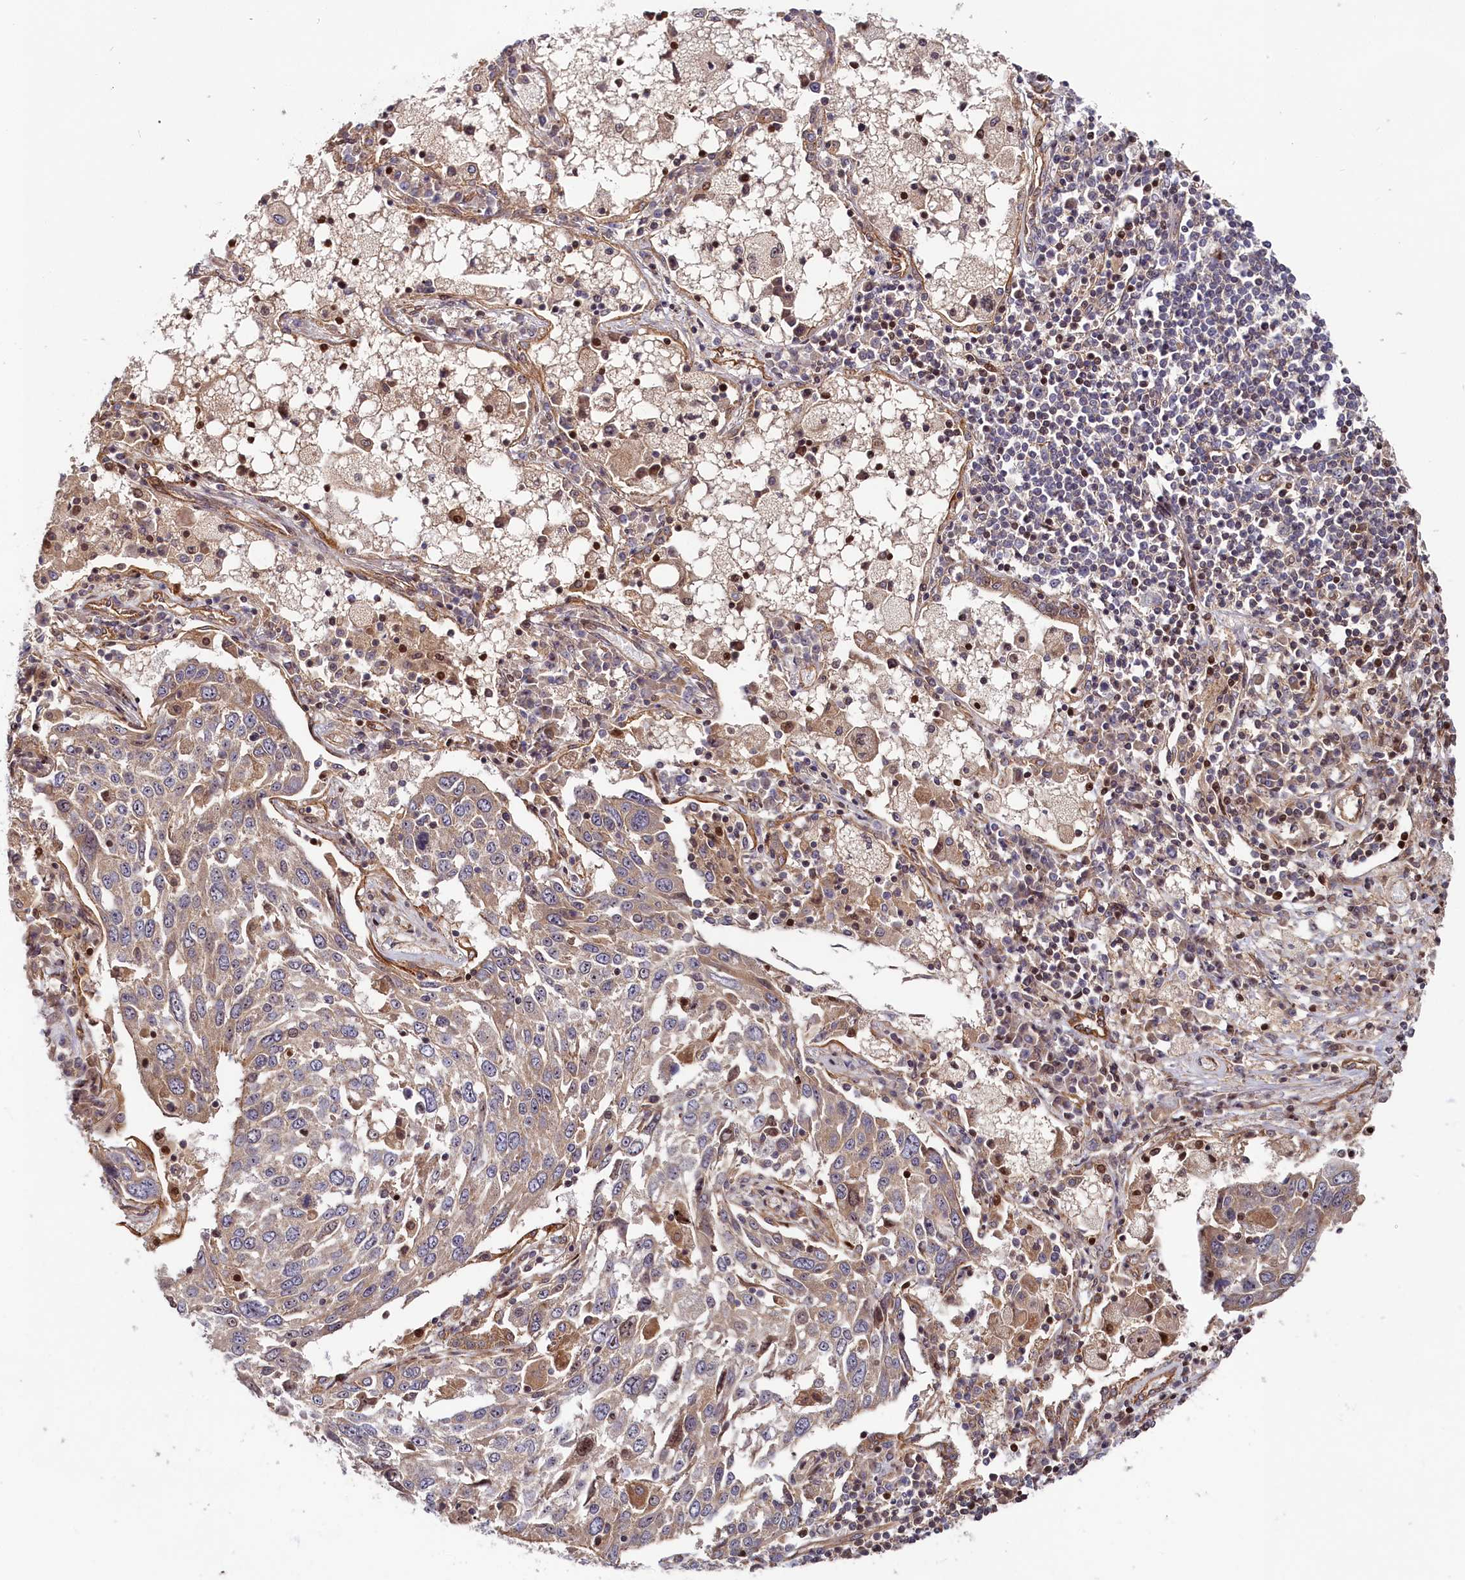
{"staining": {"intensity": "negative", "quantity": "none", "location": "none"}, "tissue": "lung cancer", "cell_type": "Tumor cells", "image_type": "cancer", "snomed": [{"axis": "morphology", "description": "Squamous cell carcinoma, NOS"}, {"axis": "topography", "description": "Lung"}], "caption": "Tumor cells show no significant protein staining in lung cancer (squamous cell carcinoma). (DAB IHC with hematoxylin counter stain).", "gene": "CEP44", "patient": {"sex": "male", "age": 65}}